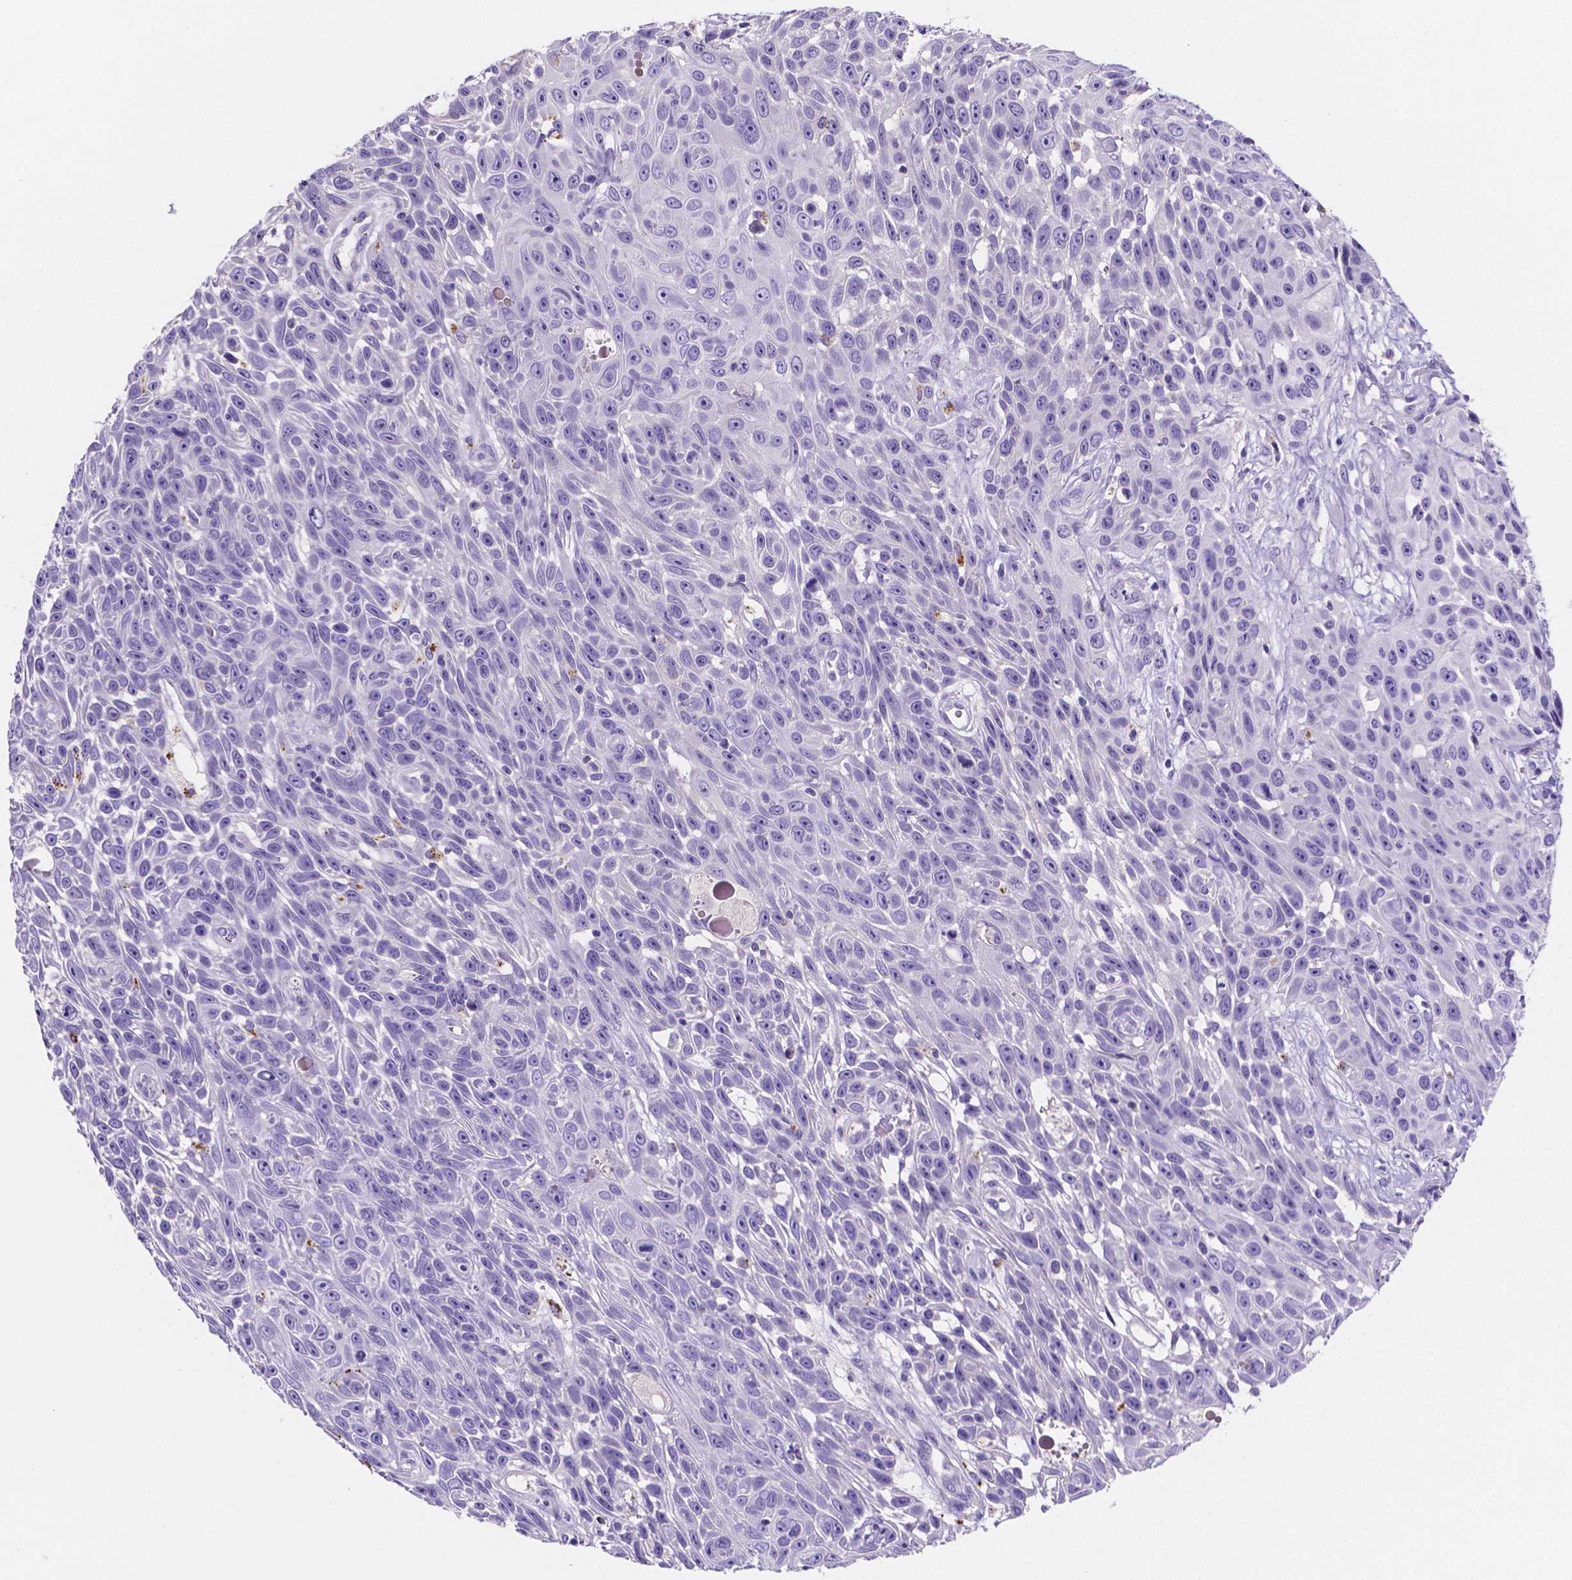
{"staining": {"intensity": "negative", "quantity": "none", "location": "none"}, "tissue": "skin cancer", "cell_type": "Tumor cells", "image_type": "cancer", "snomed": [{"axis": "morphology", "description": "Squamous cell carcinoma, NOS"}, {"axis": "topography", "description": "Skin"}], "caption": "Tumor cells are negative for protein expression in human skin cancer (squamous cell carcinoma).", "gene": "NRGN", "patient": {"sex": "male", "age": 82}}